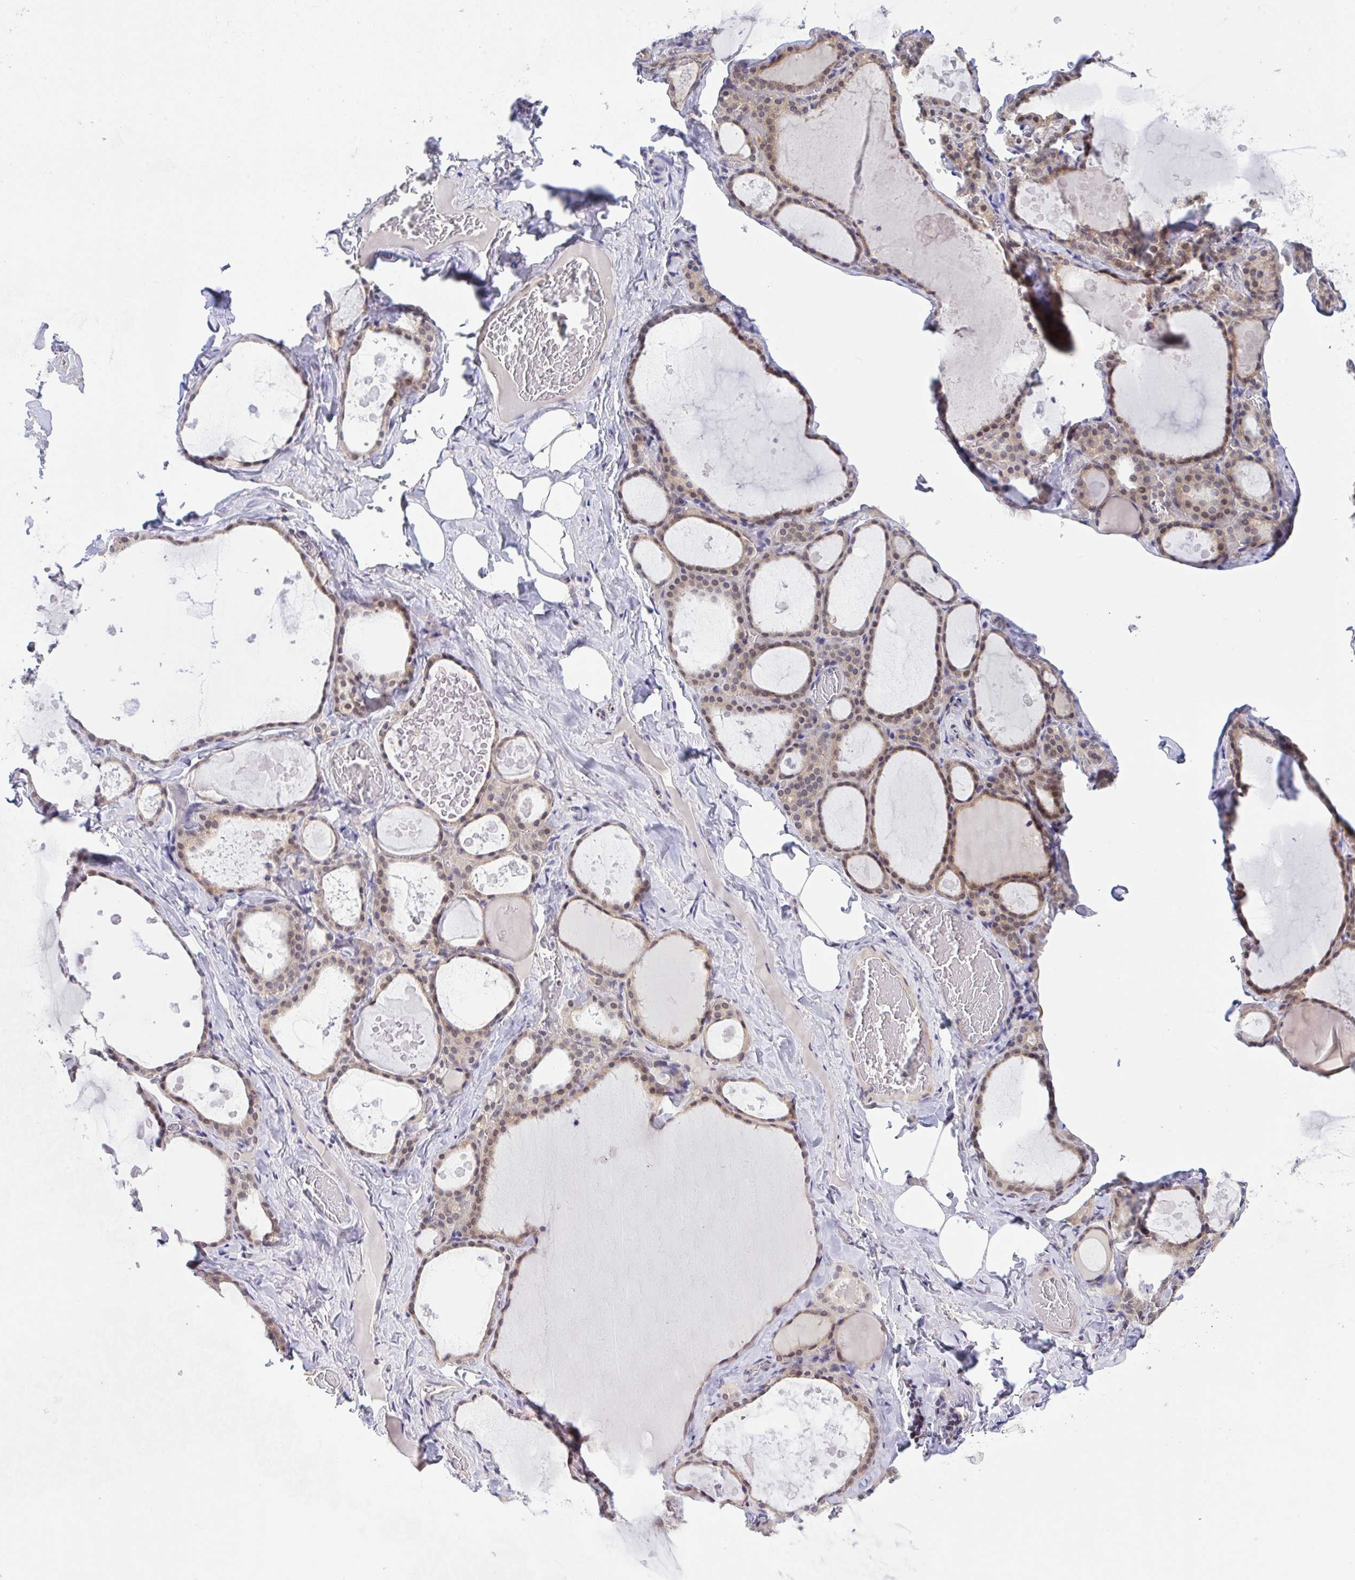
{"staining": {"intensity": "moderate", "quantity": ">75%", "location": "cytoplasmic/membranous,nuclear"}, "tissue": "thyroid gland", "cell_type": "Glandular cells", "image_type": "normal", "snomed": [{"axis": "morphology", "description": "Normal tissue, NOS"}, {"axis": "topography", "description": "Thyroid gland"}], "caption": "Protein analysis of unremarkable thyroid gland reveals moderate cytoplasmic/membranous,nuclear staining in about >75% of glandular cells. Ihc stains the protein in brown and the nuclei are stained blue.", "gene": "C9orf64", "patient": {"sex": "male", "age": 56}}